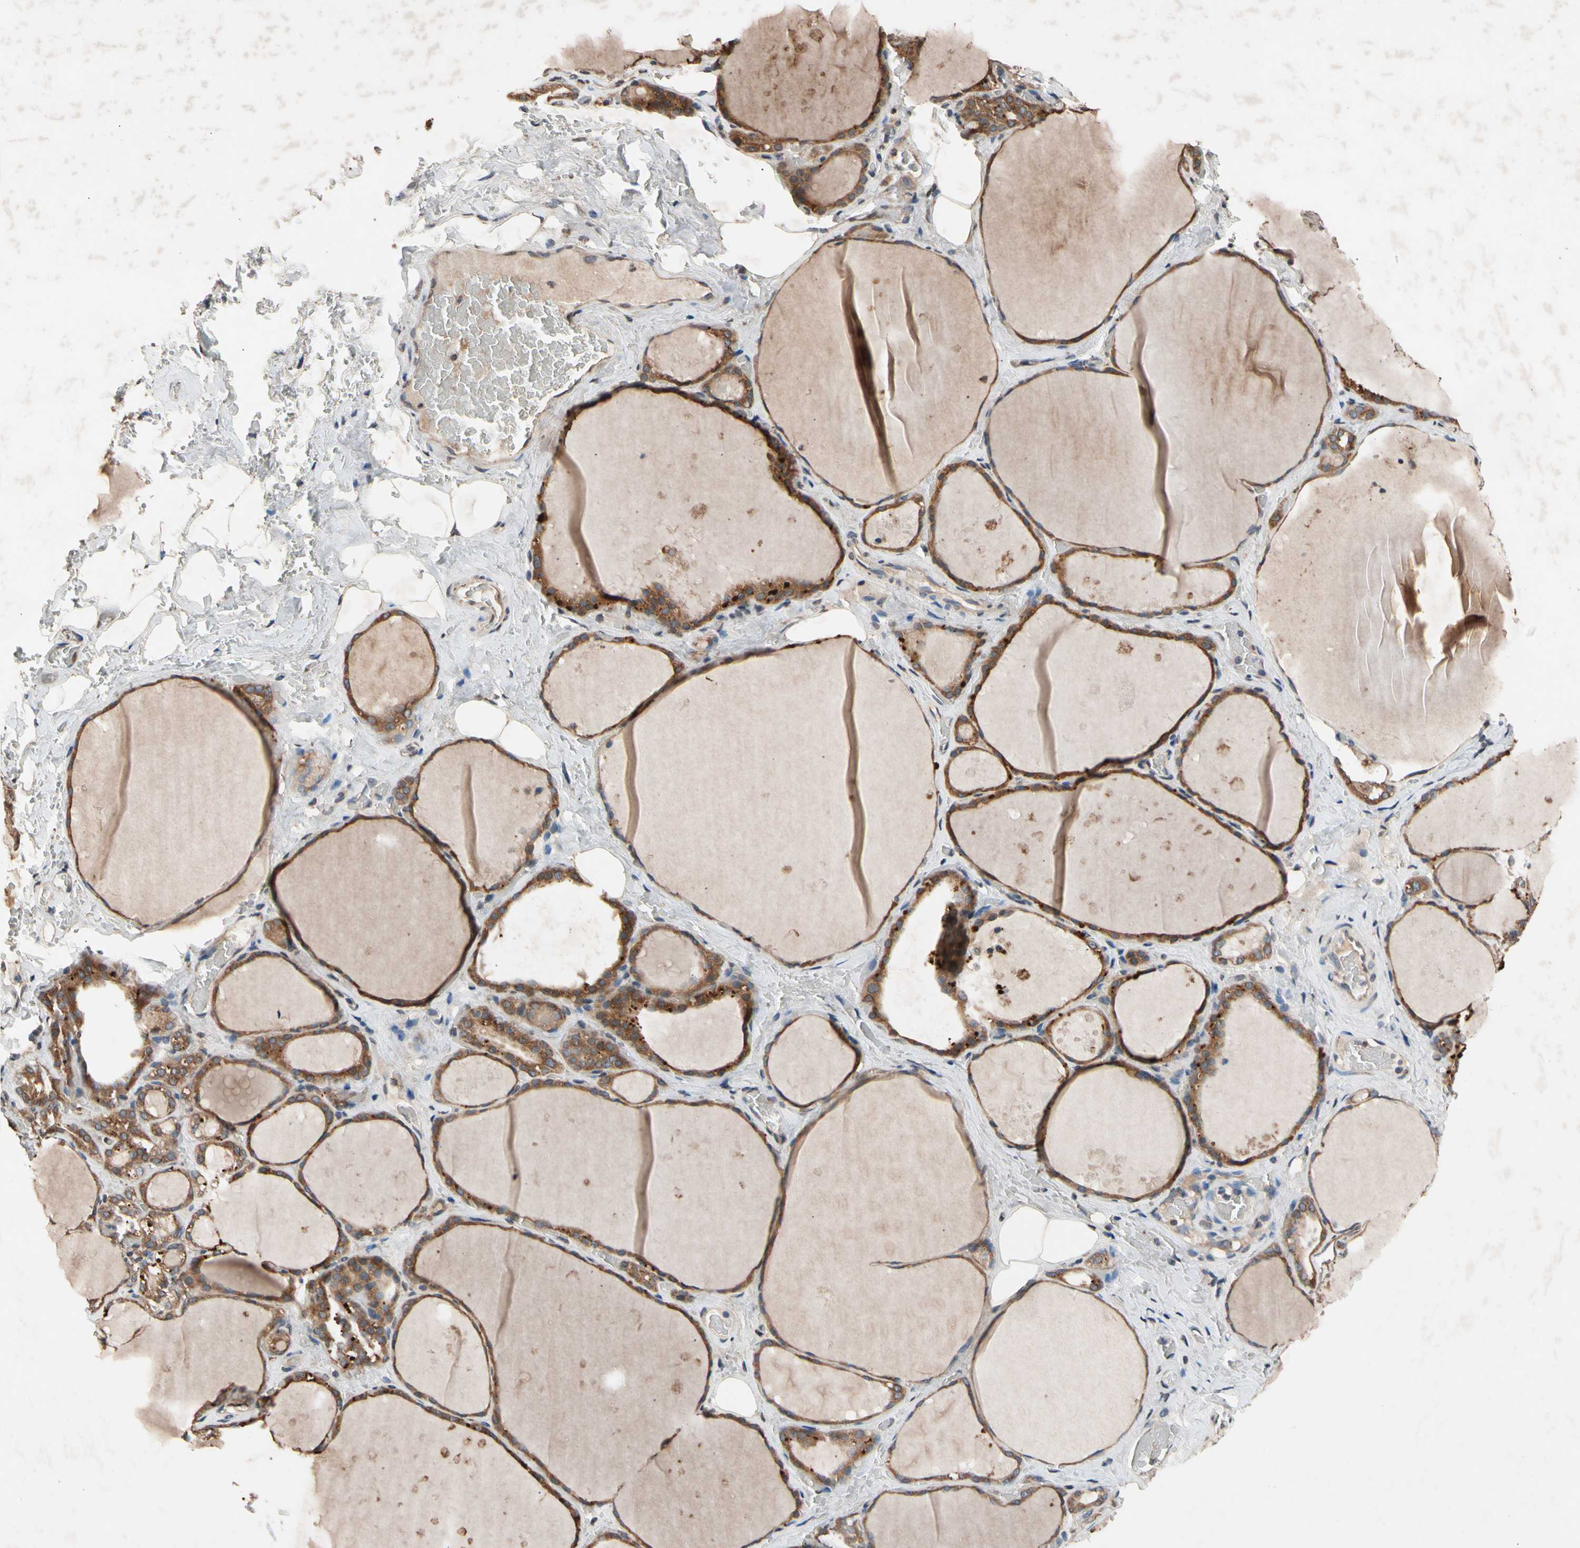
{"staining": {"intensity": "moderate", "quantity": ">75%", "location": "cytoplasmic/membranous"}, "tissue": "thyroid gland", "cell_type": "Glandular cells", "image_type": "normal", "snomed": [{"axis": "morphology", "description": "Normal tissue, NOS"}, {"axis": "topography", "description": "Thyroid gland"}], "caption": "A micrograph of thyroid gland stained for a protein displays moderate cytoplasmic/membranous brown staining in glandular cells.", "gene": "PRDX4", "patient": {"sex": "male", "age": 61}}